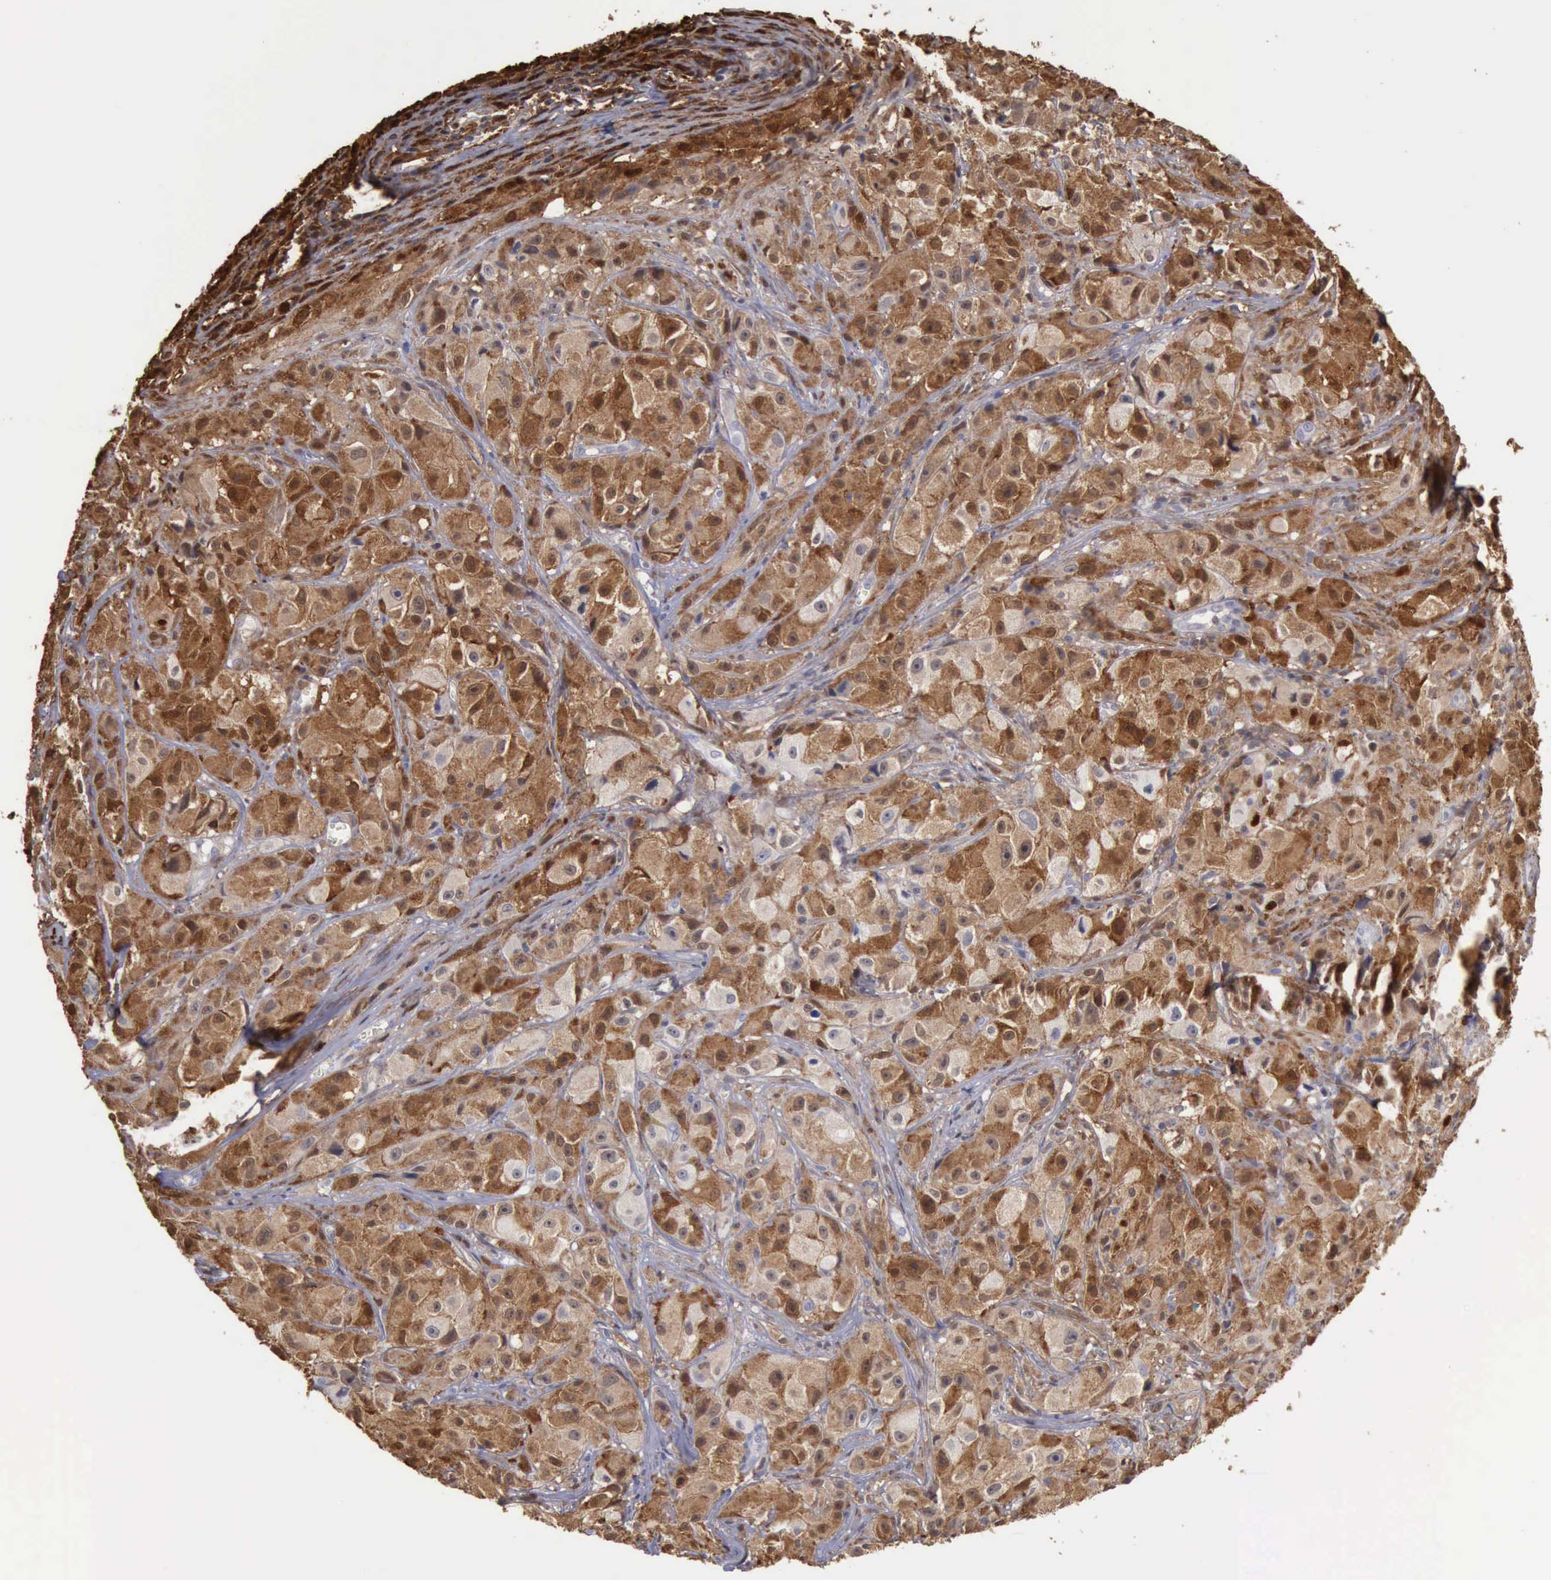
{"staining": {"intensity": "moderate", "quantity": "25%-75%", "location": "cytoplasmic/membranous,nuclear"}, "tissue": "melanoma", "cell_type": "Tumor cells", "image_type": "cancer", "snomed": [{"axis": "morphology", "description": "Malignant melanoma, NOS"}, {"axis": "topography", "description": "Skin"}], "caption": "This histopathology image demonstrates immunohistochemistry (IHC) staining of human malignant melanoma, with medium moderate cytoplasmic/membranous and nuclear positivity in about 25%-75% of tumor cells.", "gene": "STAT1", "patient": {"sex": "male", "age": 56}}